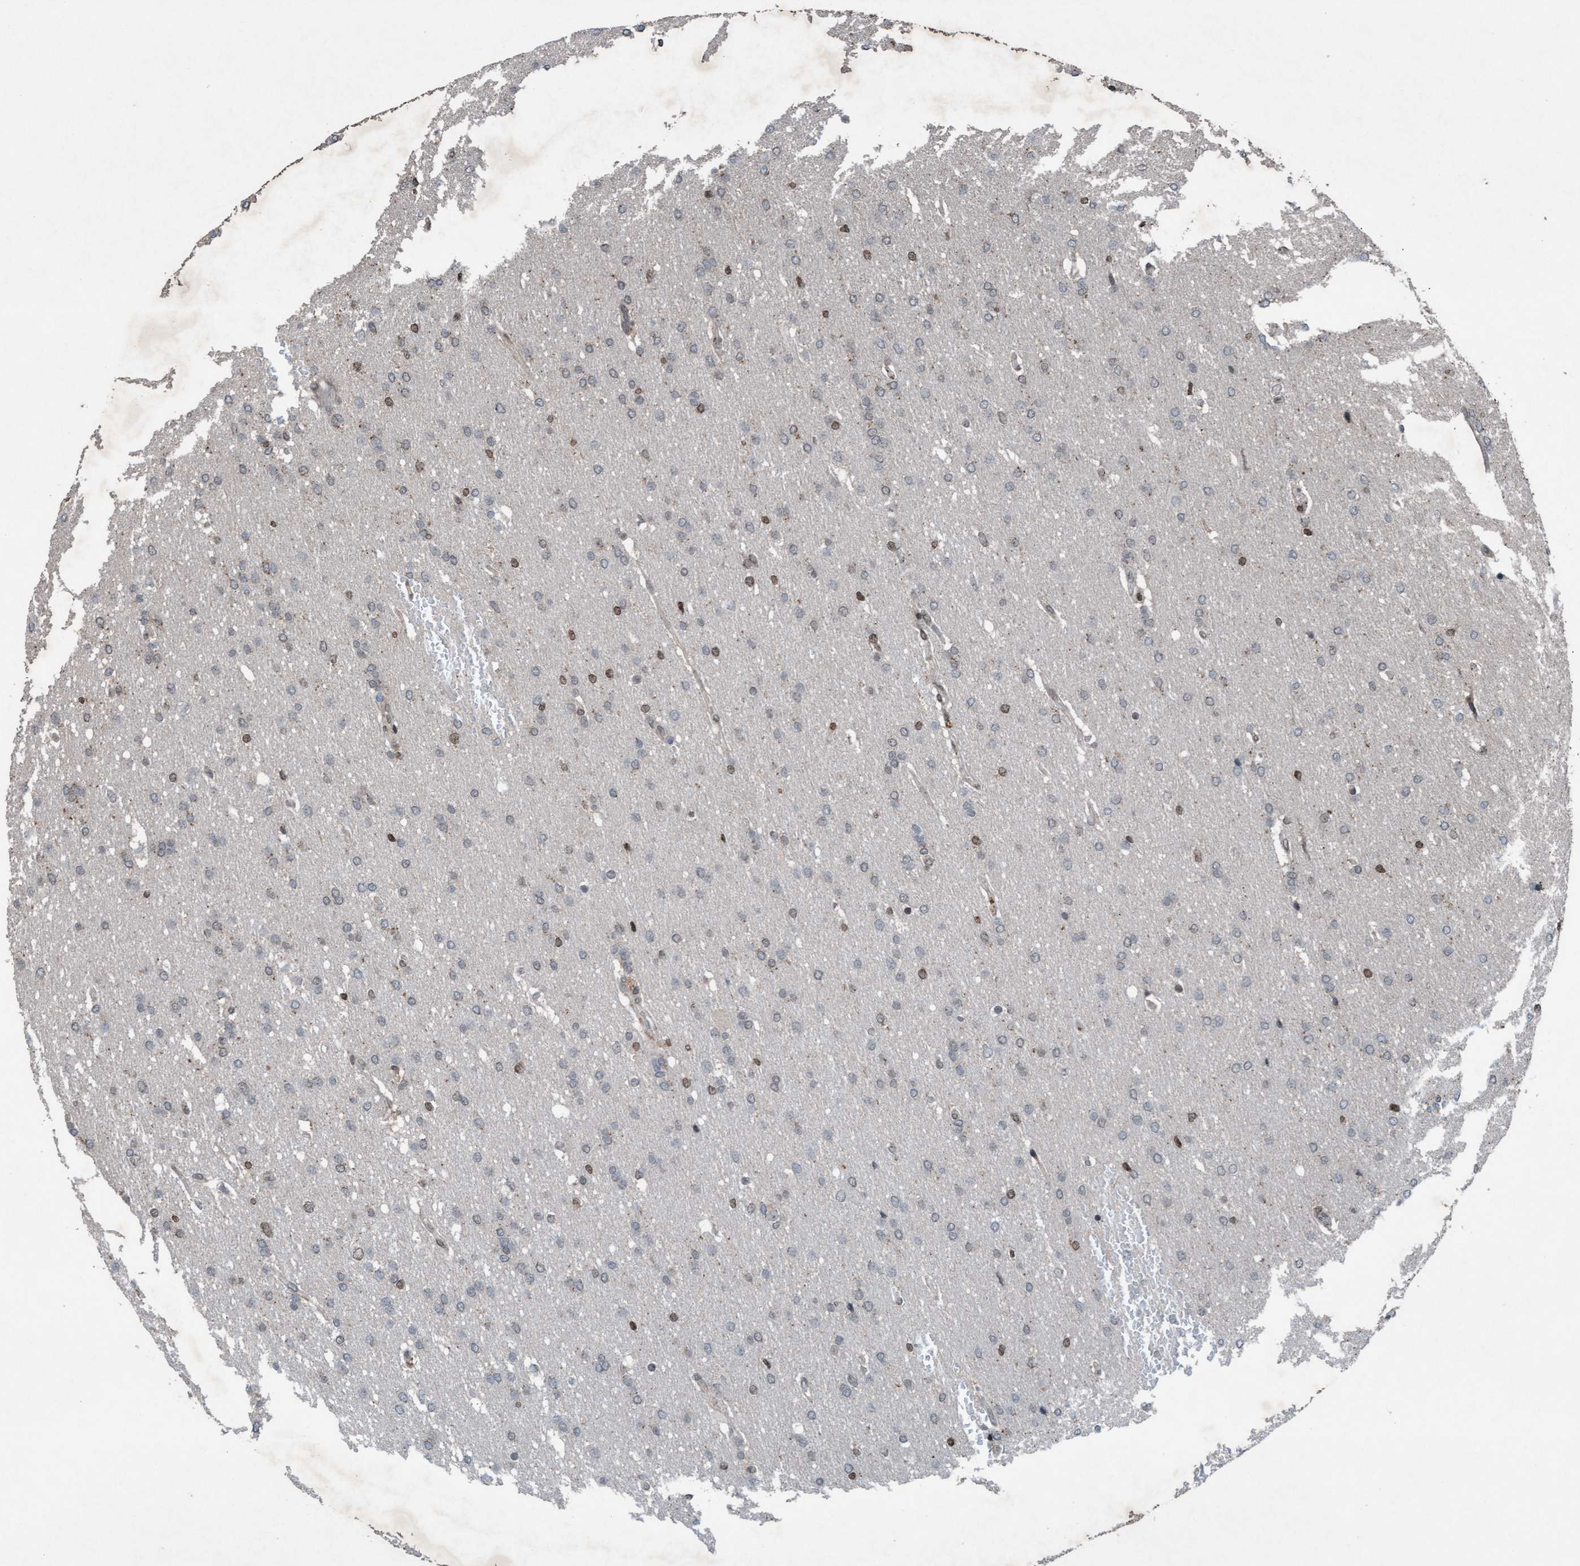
{"staining": {"intensity": "moderate", "quantity": "<25%", "location": "nuclear"}, "tissue": "glioma", "cell_type": "Tumor cells", "image_type": "cancer", "snomed": [{"axis": "morphology", "description": "Glioma, malignant, Low grade"}, {"axis": "topography", "description": "Brain"}], "caption": "Immunohistochemical staining of malignant low-grade glioma shows low levels of moderate nuclear staining in approximately <25% of tumor cells.", "gene": "PLXNB2", "patient": {"sex": "female", "age": 37}}